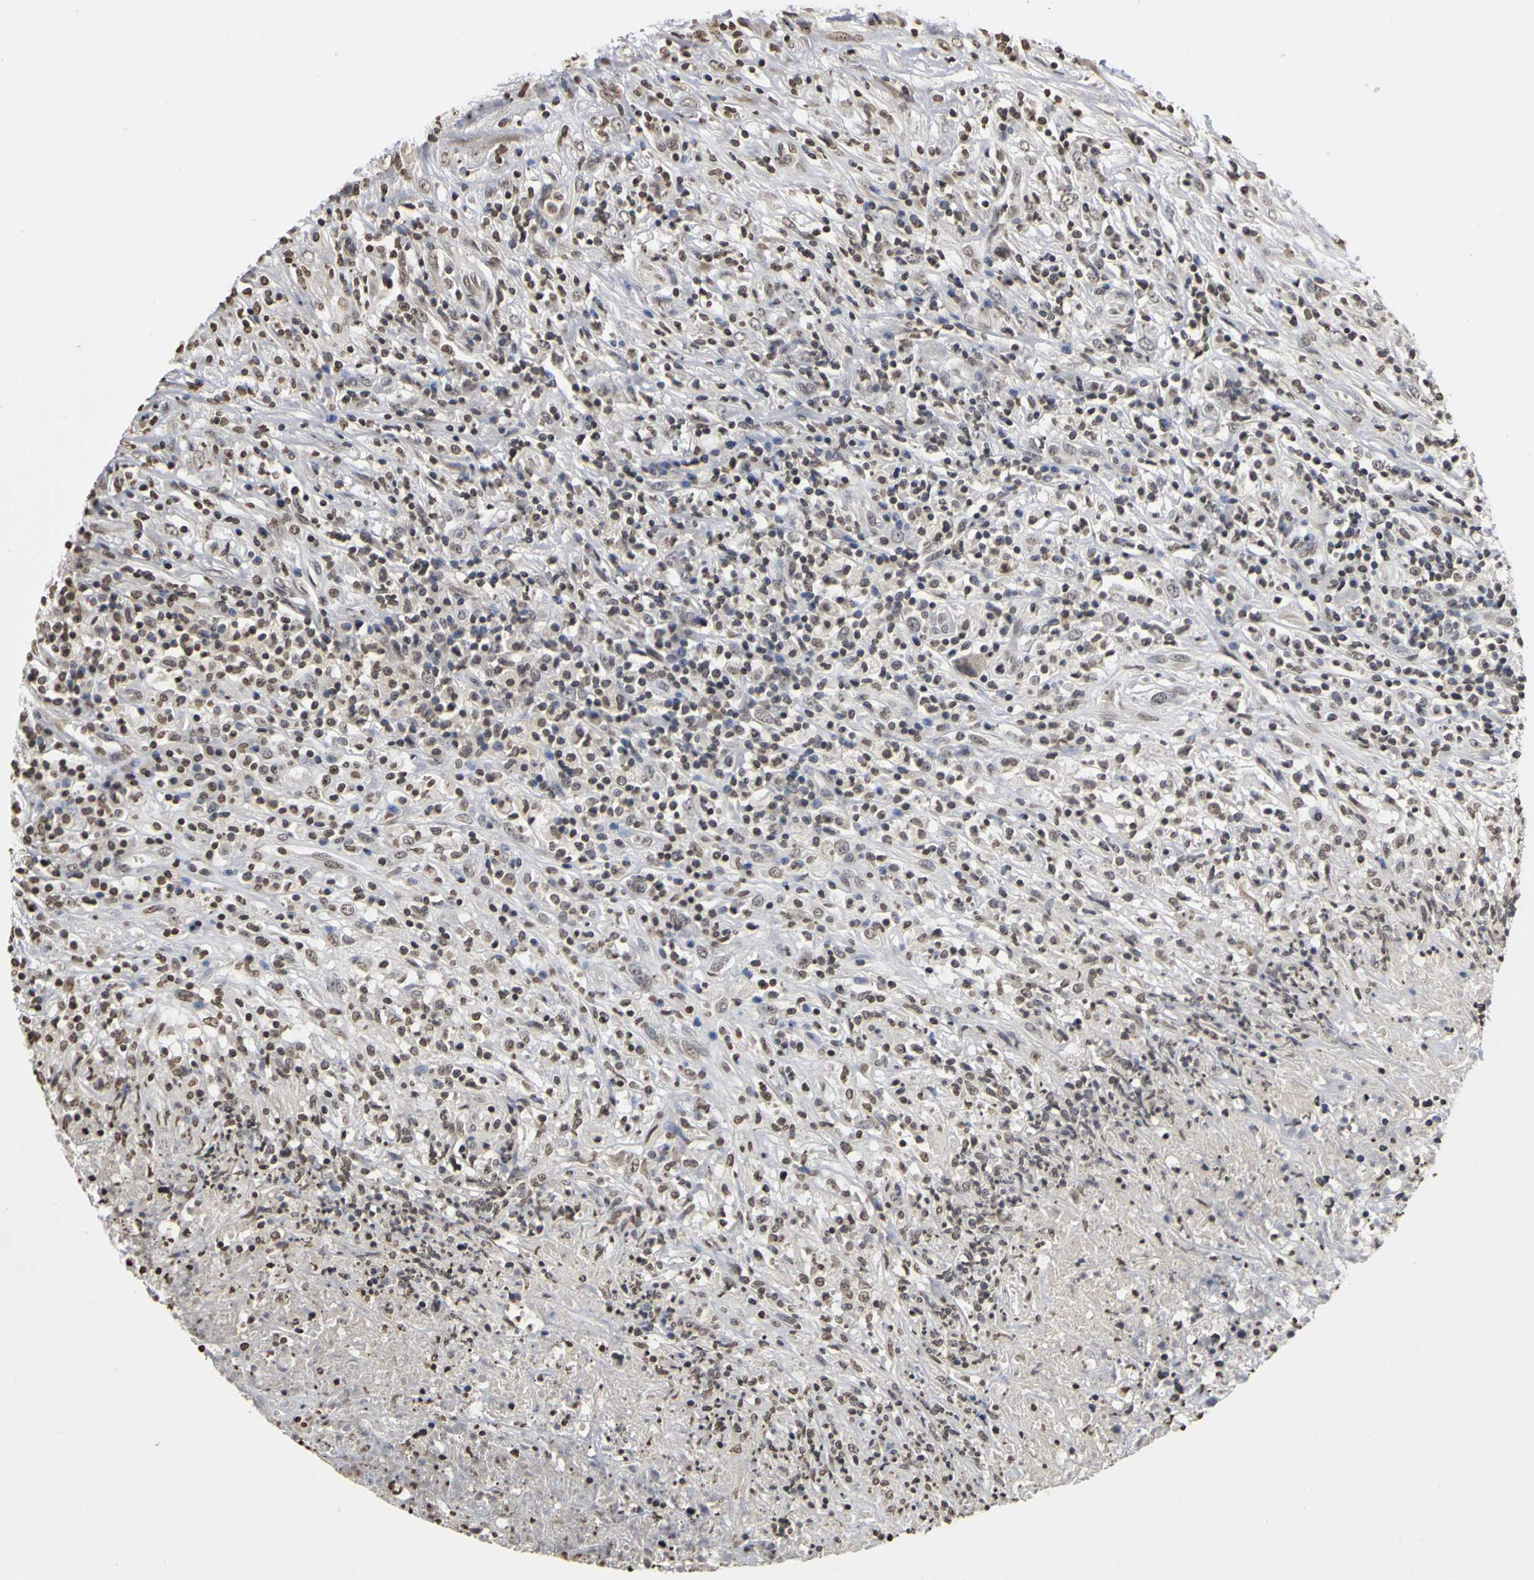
{"staining": {"intensity": "weak", "quantity": "25%-75%", "location": "nuclear"}, "tissue": "lymphoma", "cell_type": "Tumor cells", "image_type": "cancer", "snomed": [{"axis": "morphology", "description": "Malignant lymphoma, non-Hodgkin's type, High grade"}, {"axis": "topography", "description": "Lymph node"}], "caption": "Weak nuclear expression is seen in about 25%-75% of tumor cells in lymphoma.", "gene": "ERCC2", "patient": {"sex": "female", "age": 84}}